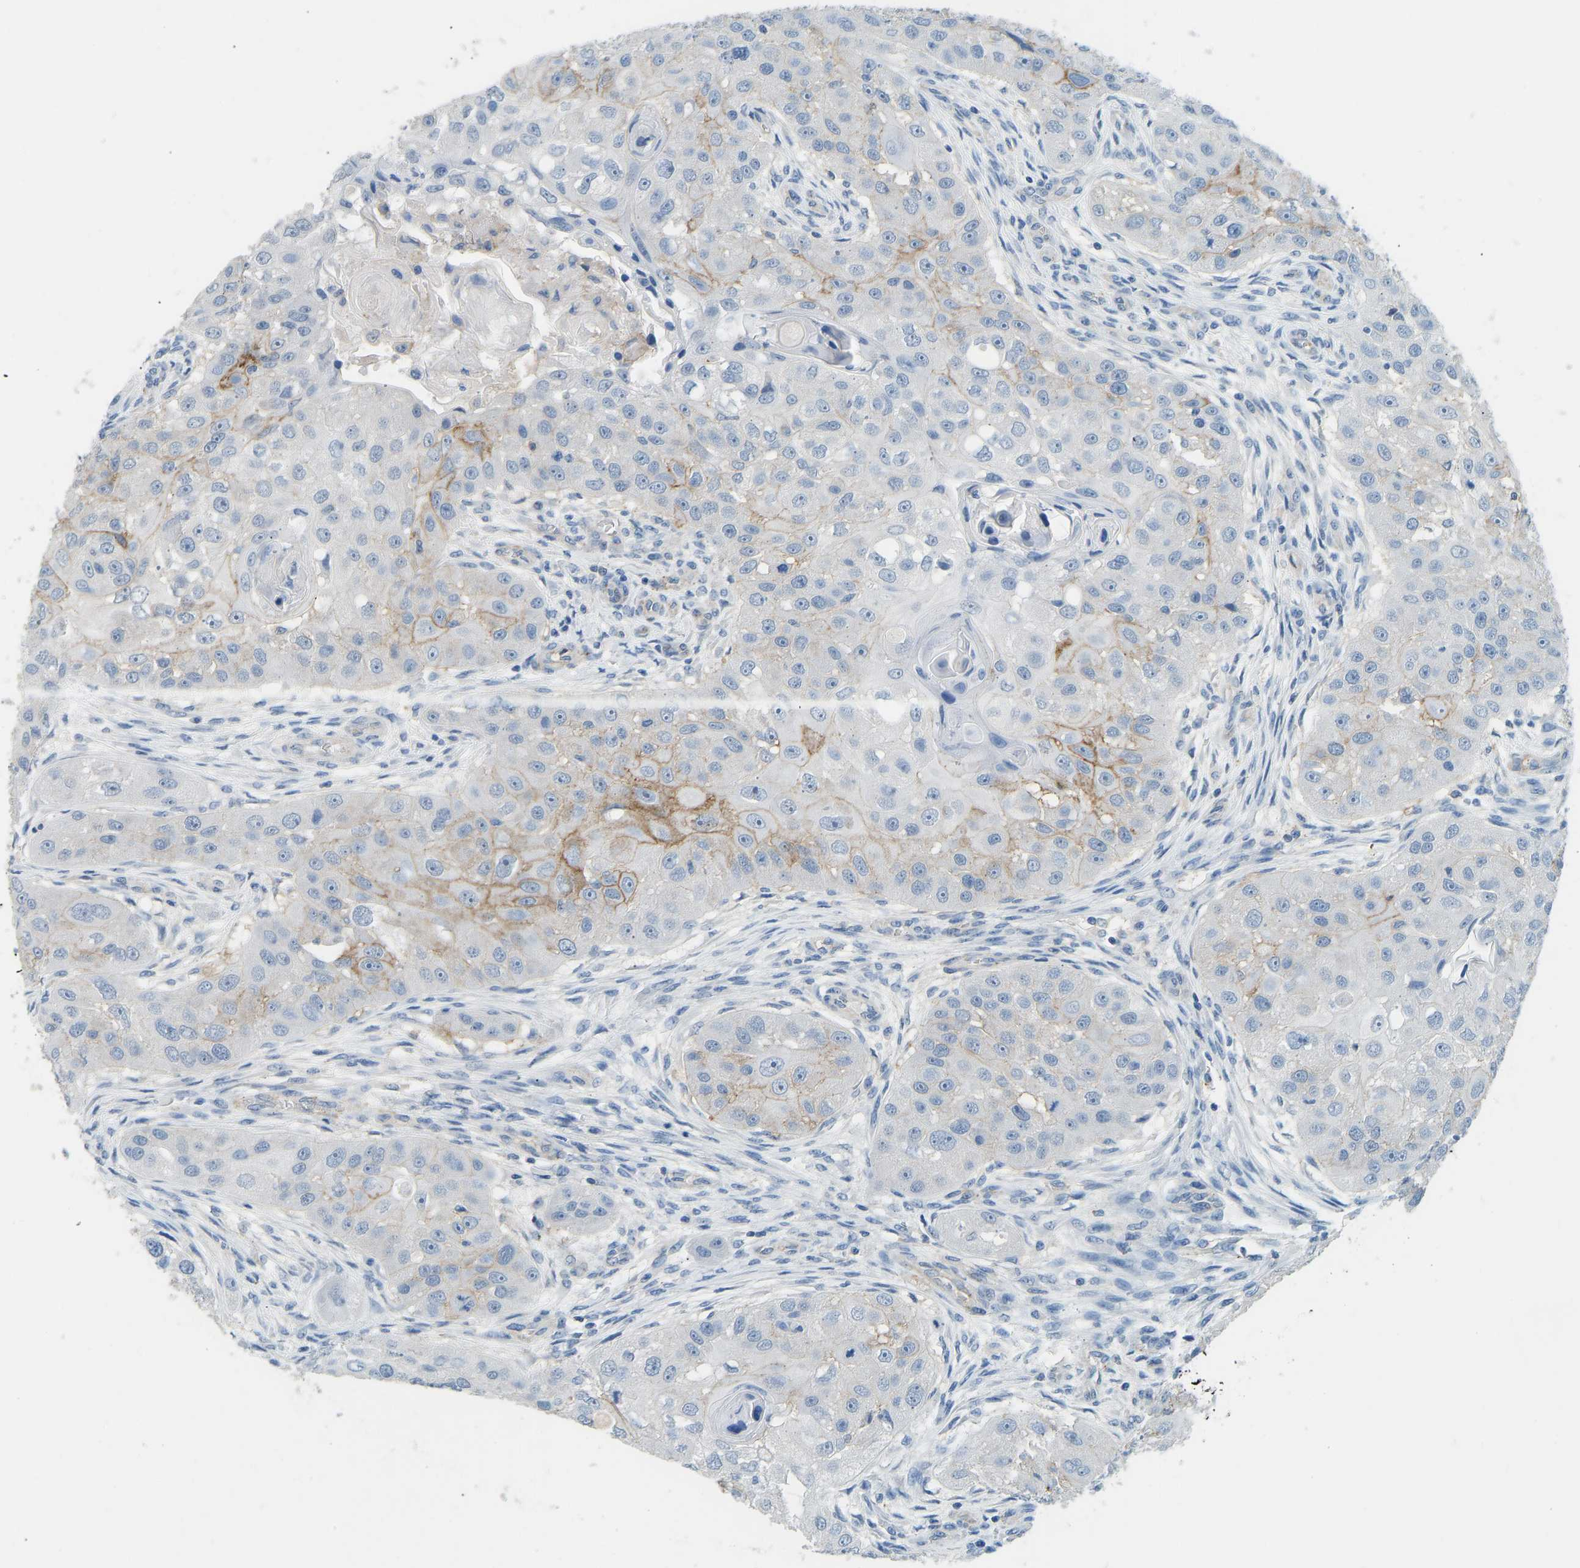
{"staining": {"intensity": "moderate", "quantity": "<25%", "location": "cytoplasmic/membranous"}, "tissue": "head and neck cancer", "cell_type": "Tumor cells", "image_type": "cancer", "snomed": [{"axis": "morphology", "description": "Normal tissue, NOS"}, {"axis": "morphology", "description": "Squamous cell carcinoma, NOS"}, {"axis": "topography", "description": "Skeletal muscle"}, {"axis": "topography", "description": "Head-Neck"}], "caption": "Head and neck cancer (squamous cell carcinoma) tissue demonstrates moderate cytoplasmic/membranous positivity in about <25% of tumor cells The staining was performed using DAB, with brown indicating positive protein expression. Nuclei are stained blue with hematoxylin.", "gene": "ATP1A1", "patient": {"sex": "male", "age": 51}}